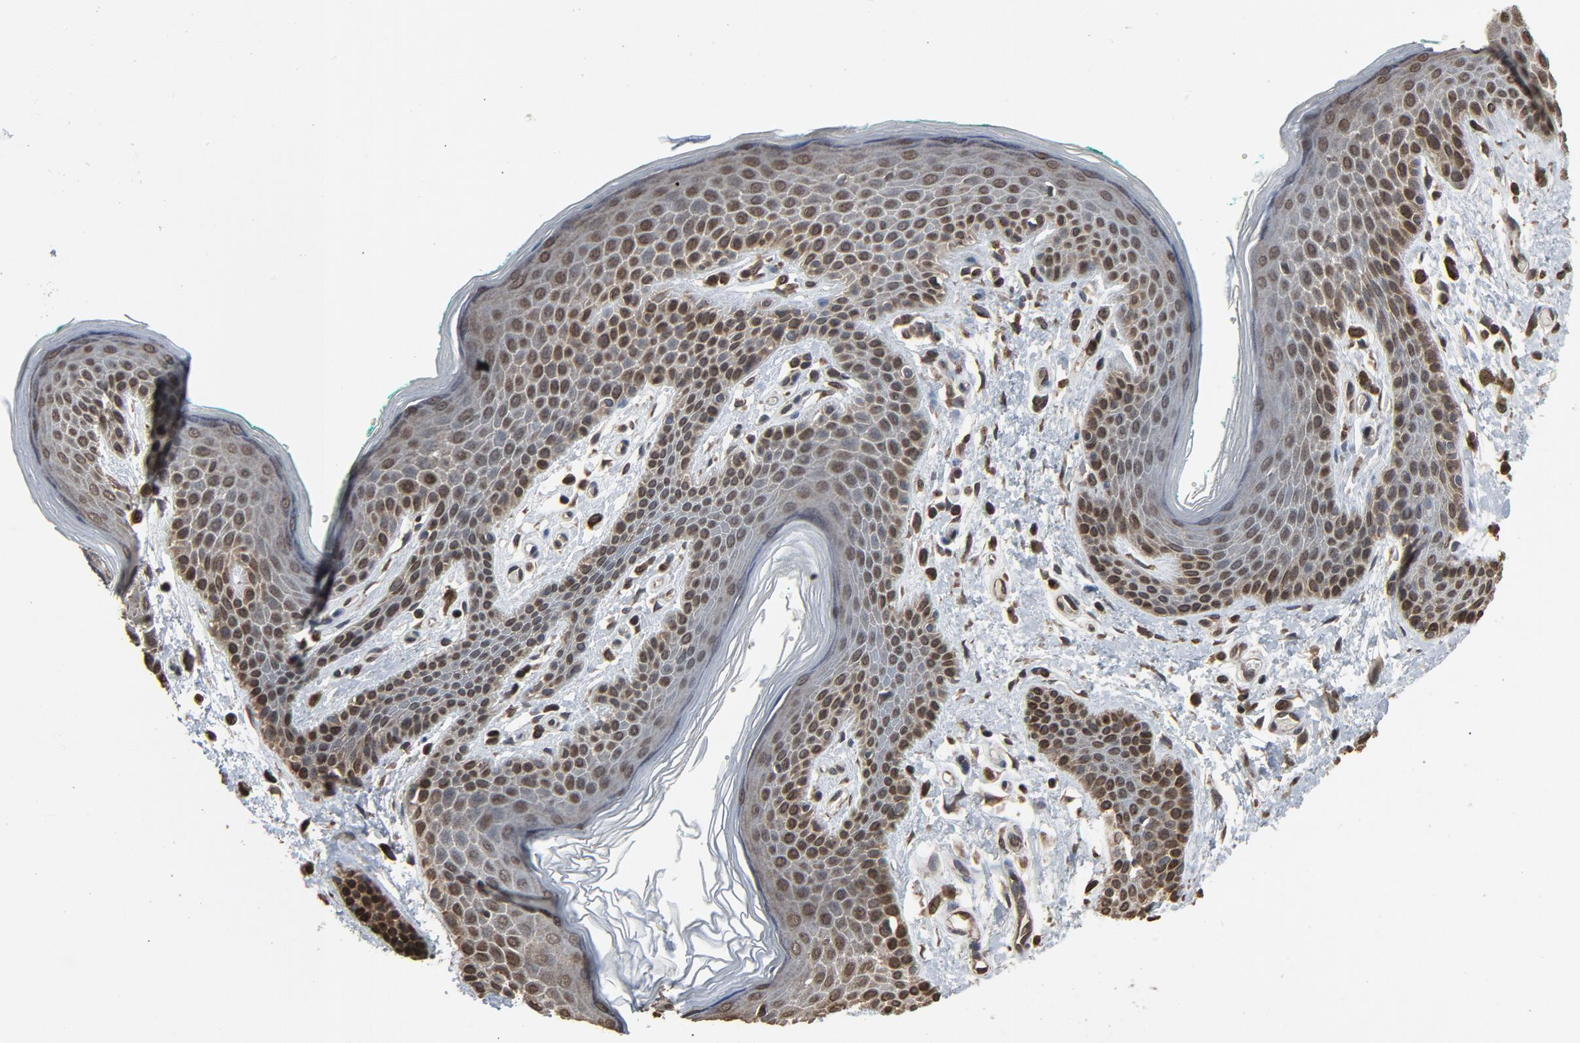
{"staining": {"intensity": "moderate", "quantity": "<25%", "location": "cytoplasmic/membranous,nuclear"}, "tissue": "skin", "cell_type": "Epidermal cells", "image_type": "normal", "snomed": [{"axis": "morphology", "description": "Normal tissue, NOS"}, {"axis": "topography", "description": "Anal"}], "caption": "Immunohistochemical staining of normal skin demonstrates moderate cytoplasmic/membranous,nuclear protein staining in approximately <25% of epidermal cells.", "gene": "UBE2D1", "patient": {"sex": "male", "age": 74}}